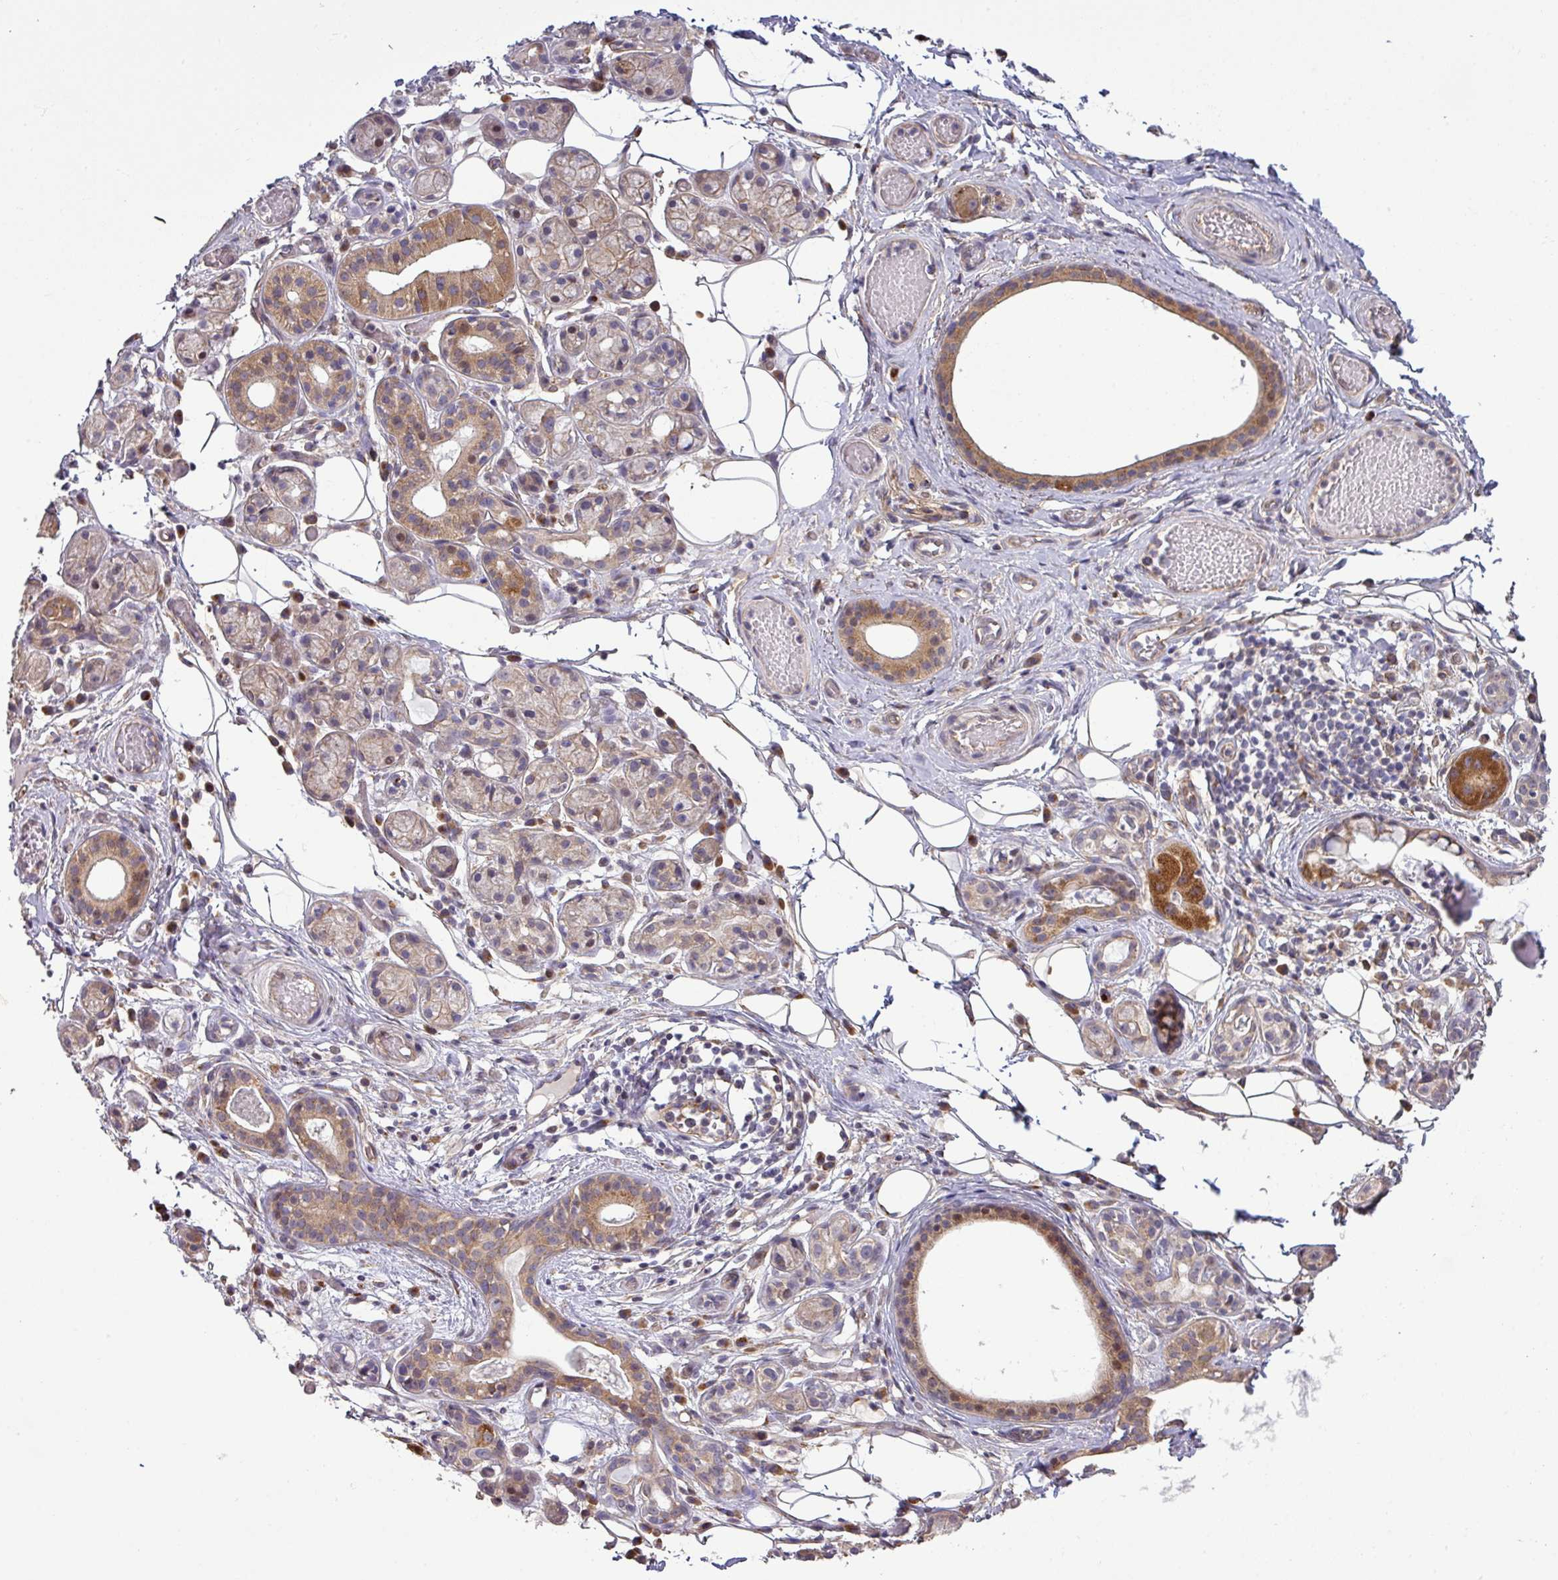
{"staining": {"intensity": "moderate", "quantity": ">75%", "location": "cytoplasmic/membranous"}, "tissue": "salivary gland", "cell_type": "Glandular cells", "image_type": "normal", "snomed": [{"axis": "morphology", "description": "Normal tissue, NOS"}, {"axis": "topography", "description": "Salivary gland"}], "caption": "This micrograph shows normal salivary gland stained with IHC to label a protein in brown. The cytoplasmic/membranous of glandular cells show moderate positivity for the protein. Nuclei are counter-stained blue.", "gene": "TIMMDC1", "patient": {"sex": "male", "age": 82}}